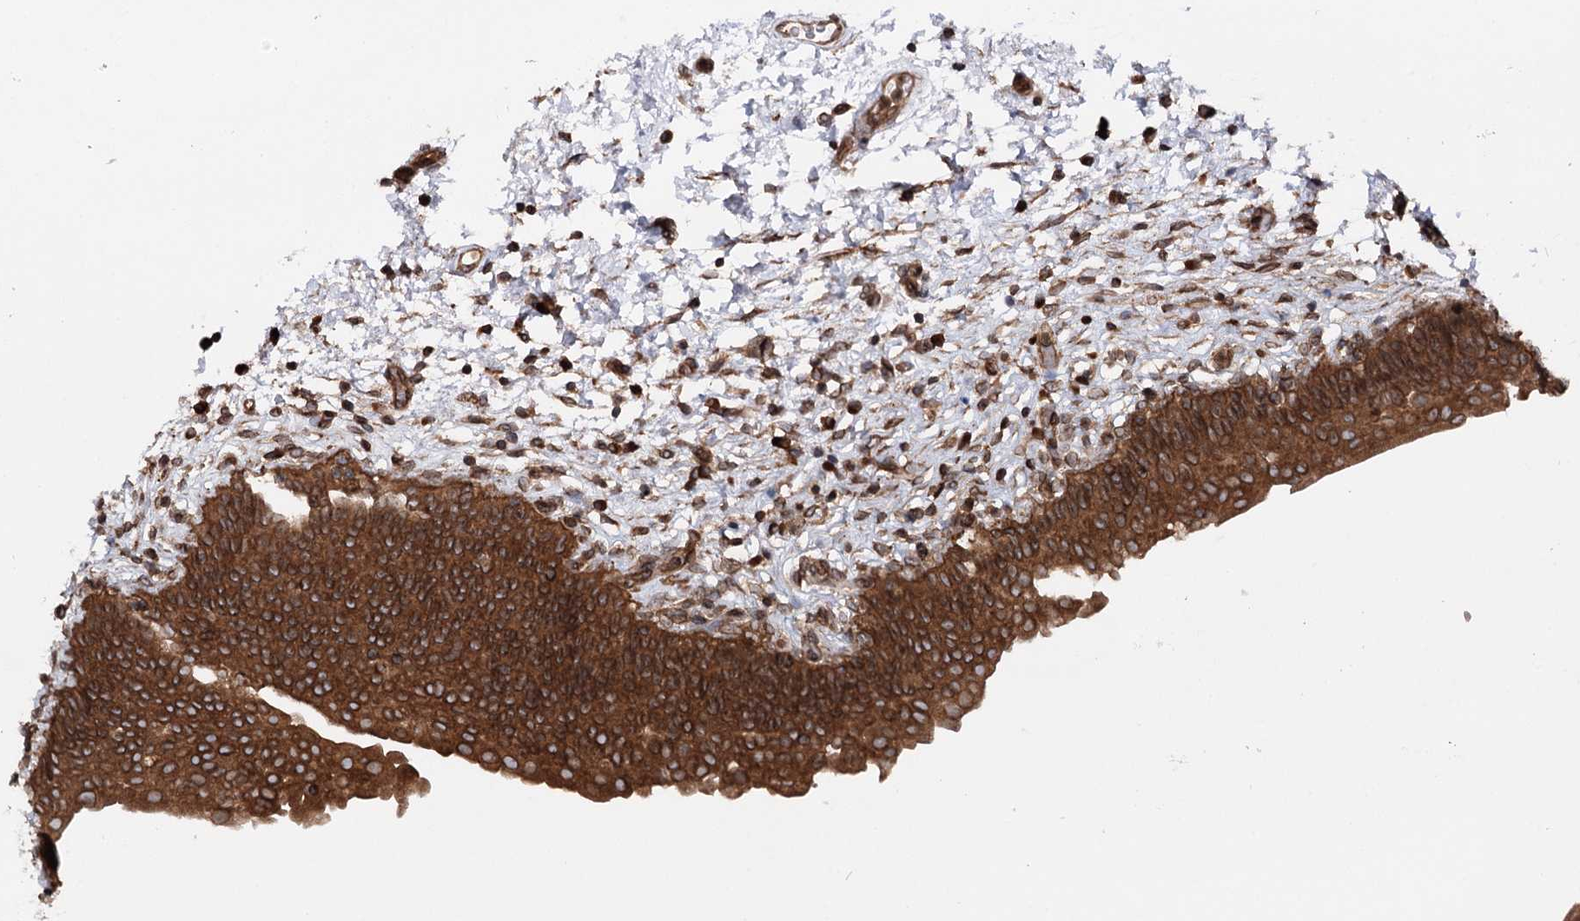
{"staining": {"intensity": "strong", "quantity": ">75%", "location": "cytoplasmic/membranous,nuclear"}, "tissue": "urinary bladder", "cell_type": "Urothelial cells", "image_type": "normal", "snomed": [{"axis": "morphology", "description": "Normal tissue, NOS"}, {"axis": "topography", "description": "Urinary bladder"}], "caption": "Urinary bladder stained with DAB IHC demonstrates high levels of strong cytoplasmic/membranous,nuclear staining in about >75% of urothelial cells. (Brightfield microscopy of DAB IHC at high magnification).", "gene": "FGFR1OP2", "patient": {"sex": "male", "age": 83}}